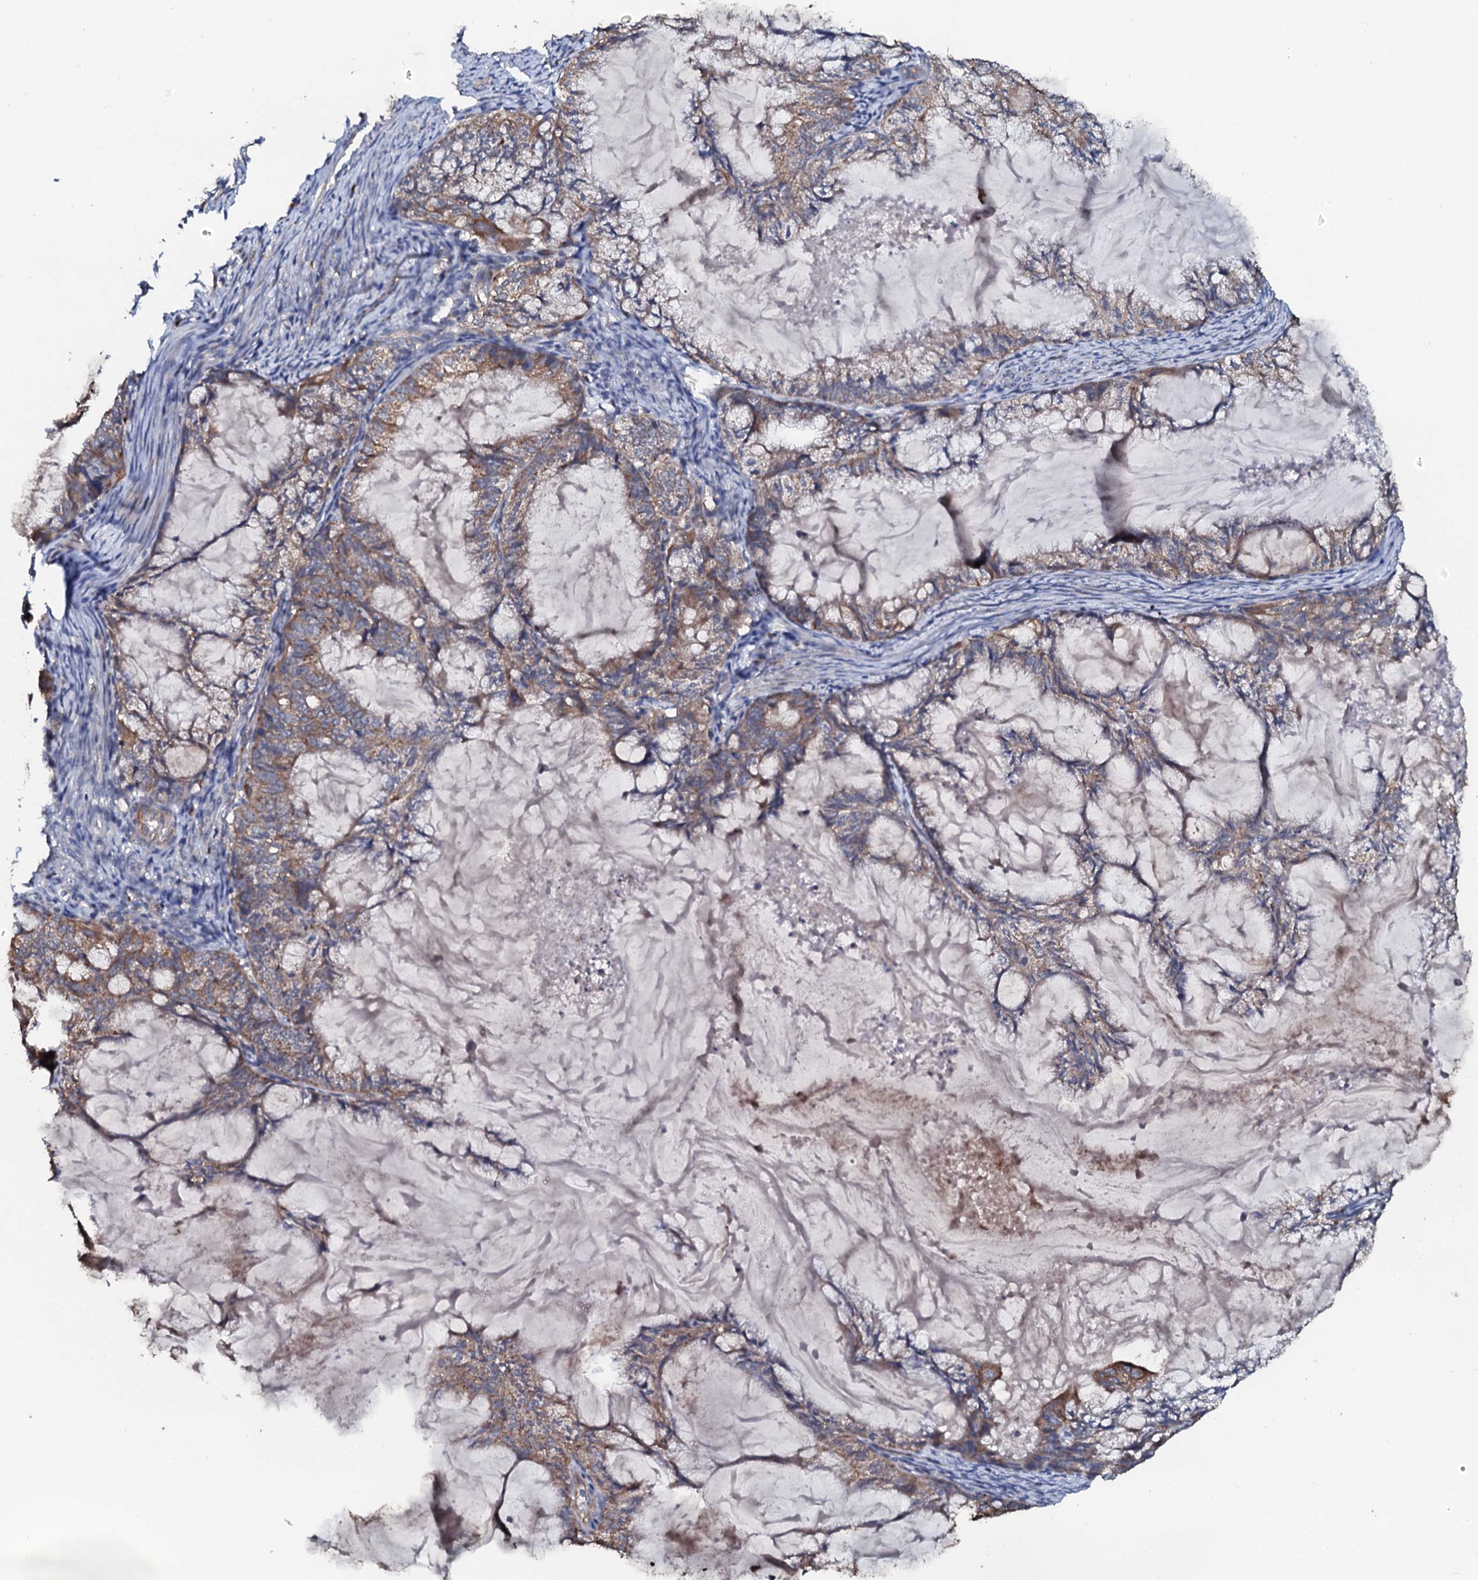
{"staining": {"intensity": "moderate", "quantity": "25%-75%", "location": "cytoplasmic/membranous"}, "tissue": "endometrial cancer", "cell_type": "Tumor cells", "image_type": "cancer", "snomed": [{"axis": "morphology", "description": "Adenocarcinoma, NOS"}, {"axis": "topography", "description": "Endometrium"}], "caption": "Tumor cells show moderate cytoplasmic/membranous positivity in approximately 25%-75% of cells in endometrial cancer. The staining was performed using DAB, with brown indicating positive protein expression. Nuclei are stained blue with hematoxylin.", "gene": "GLCE", "patient": {"sex": "female", "age": 86}}